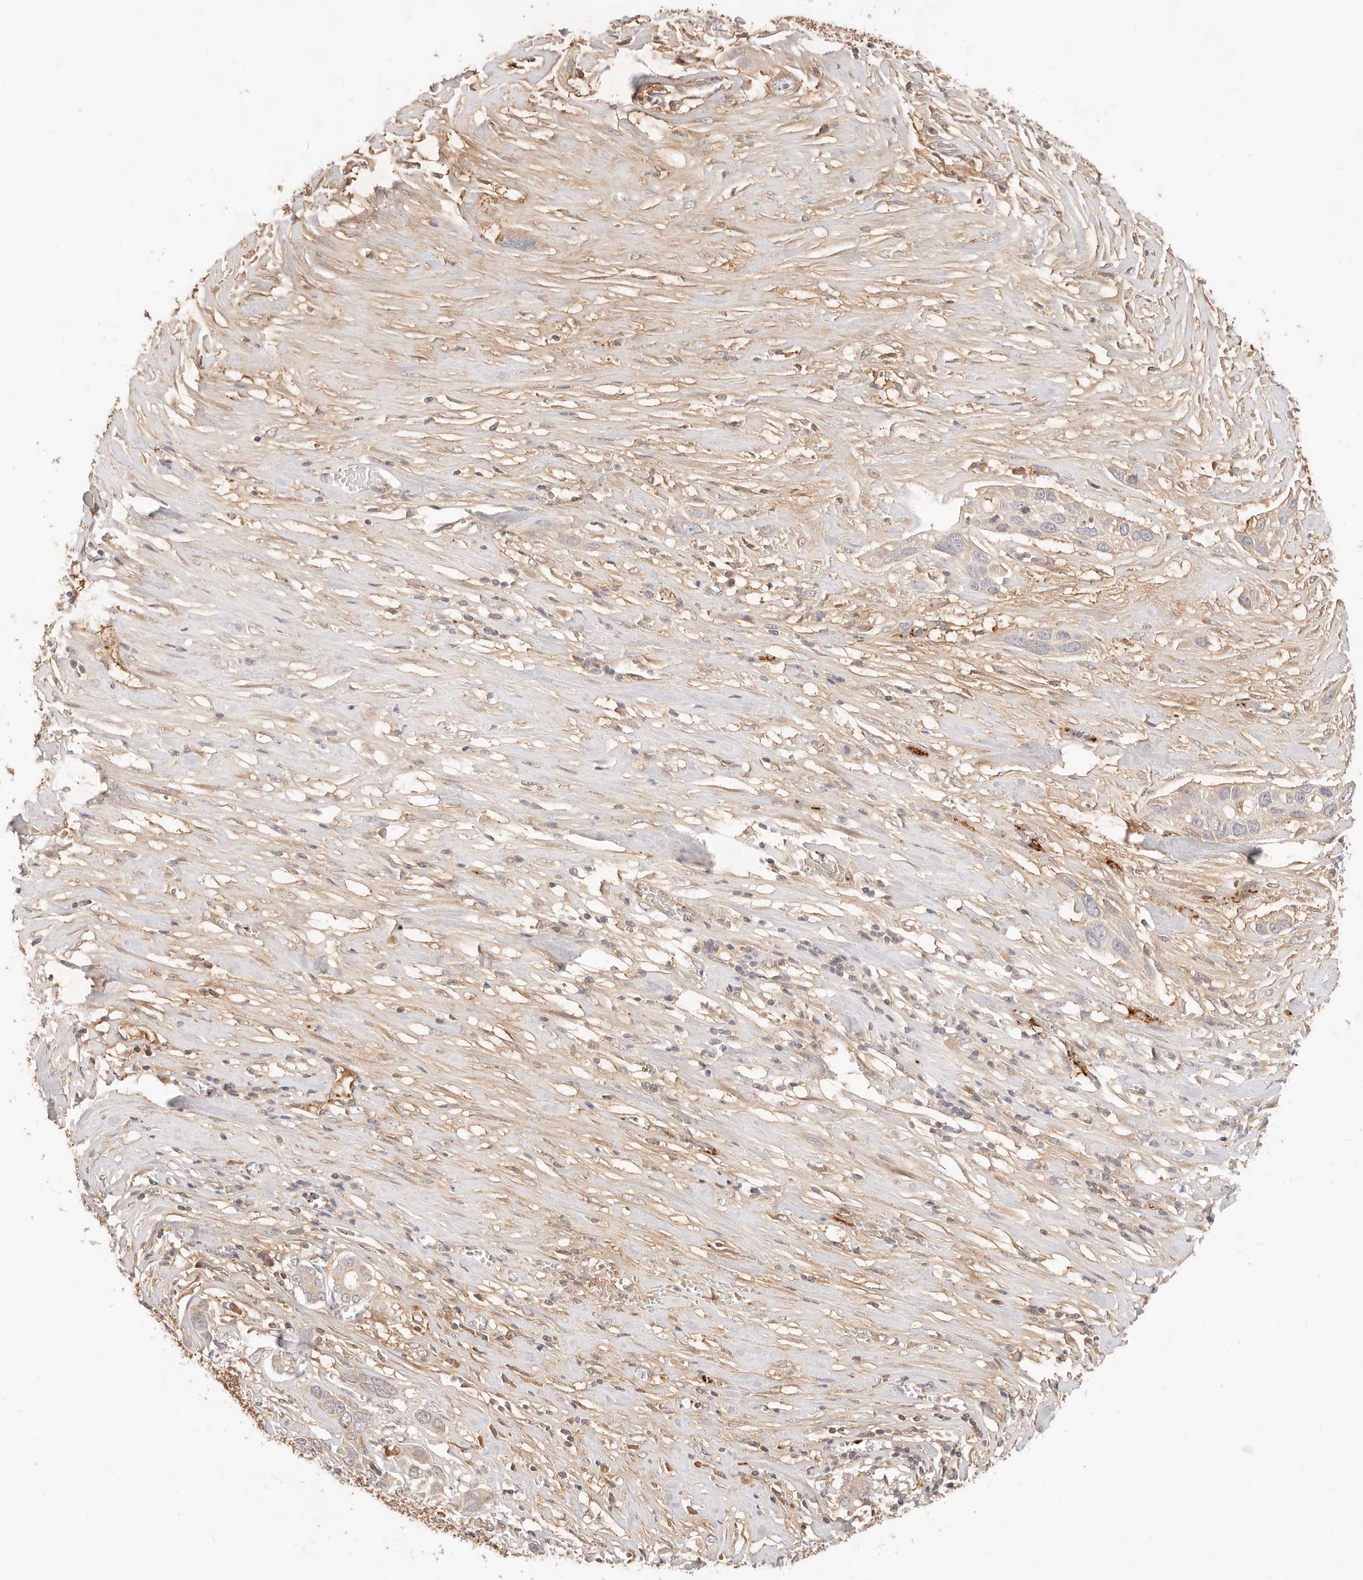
{"staining": {"intensity": "negative", "quantity": "none", "location": "none"}, "tissue": "pancreatic cancer", "cell_type": "Tumor cells", "image_type": "cancer", "snomed": [{"axis": "morphology", "description": "Adenocarcinoma, NOS"}, {"axis": "topography", "description": "Pancreas"}], "caption": "Tumor cells are negative for protein expression in human pancreatic adenocarcinoma. The staining was performed using DAB to visualize the protein expression in brown, while the nuclei were stained in blue with hematoxylin (Magnification: 20x).", "gene": "UBXN10", "patient": {"sex": "female", "age": 60}}